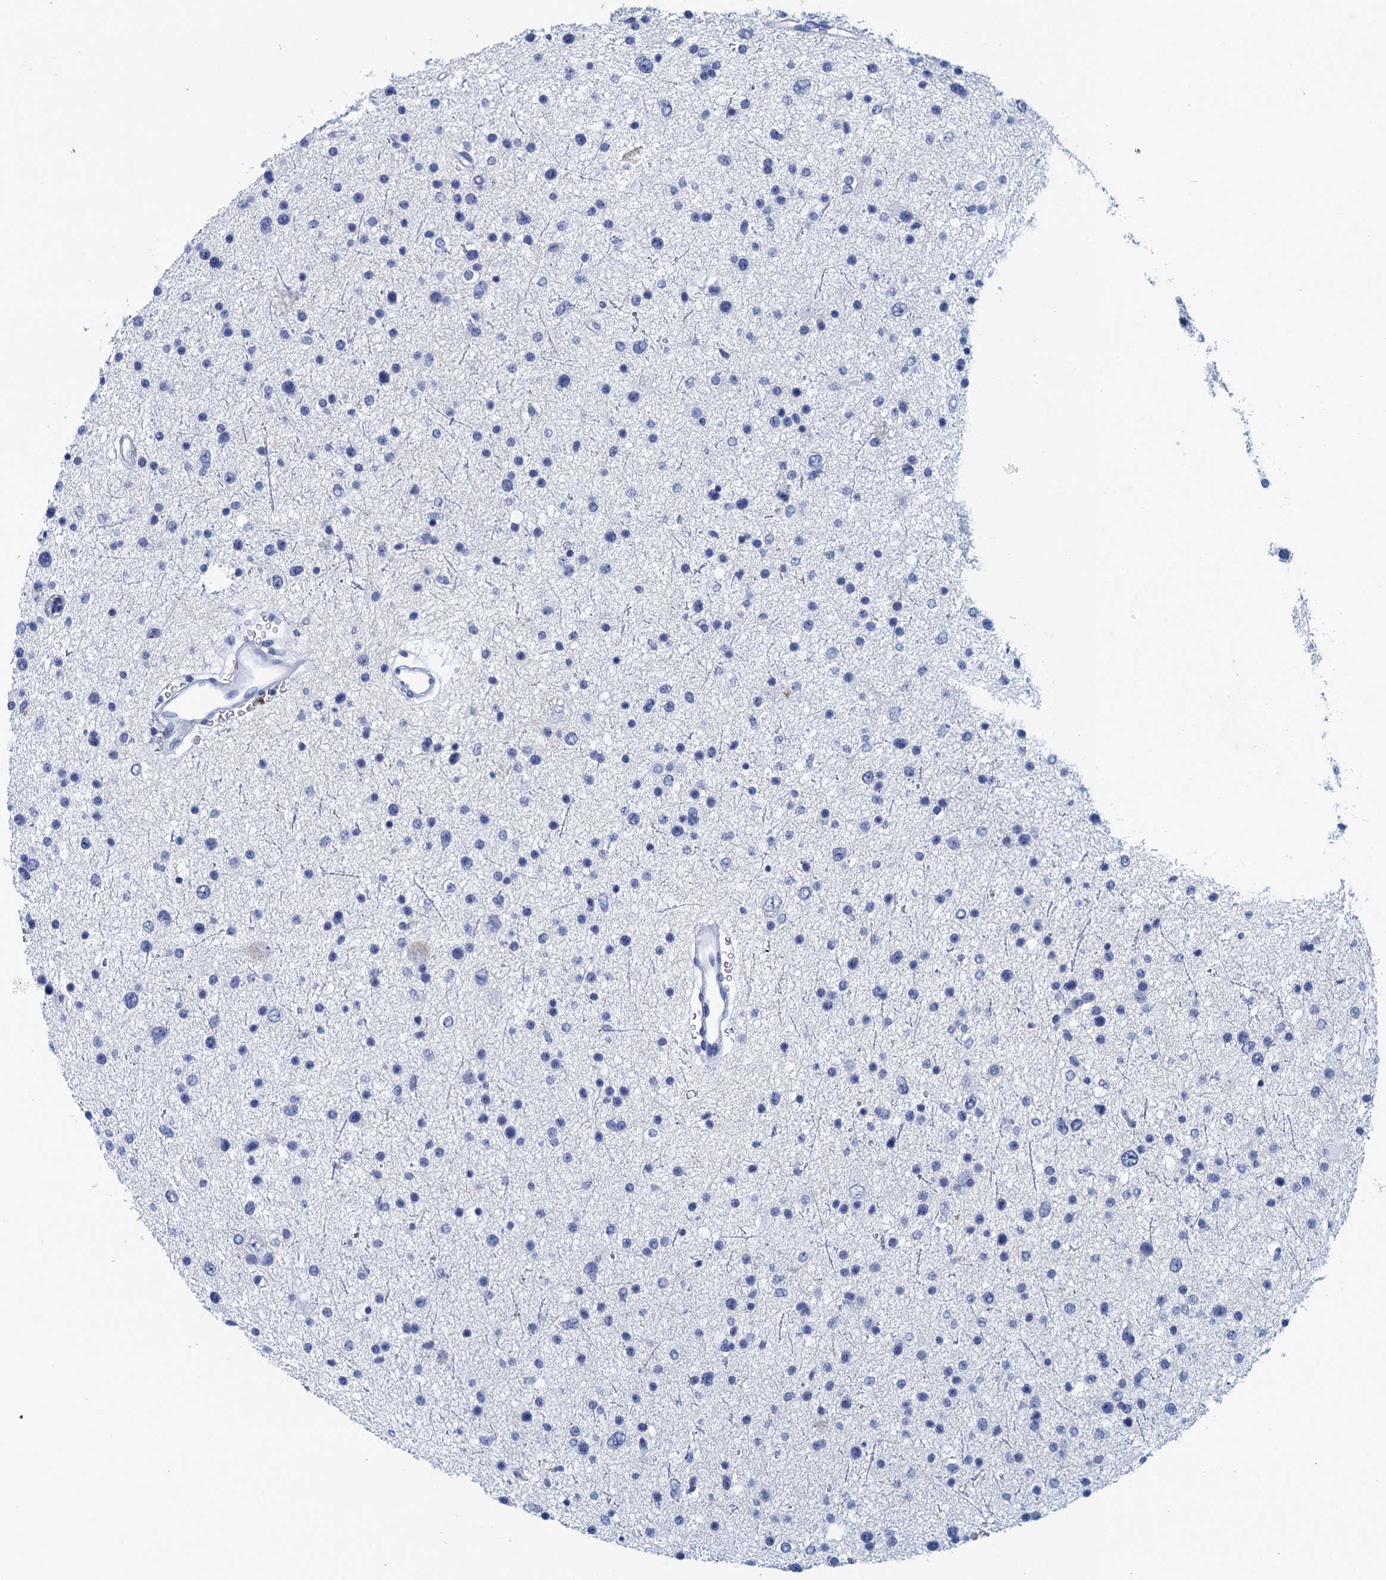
{"staining": {"intensity": "negative", "quantity": "none", "location": "none"}, "tissue": "glioma", "cell_type": "Tumor cells", "image_type": "cancer", "snomed": [{"axis": "morphology", "description": "Glioma, malignant, Low grade"}, {"axis": "topography", "description": "Brain"}], "caption": "Tumor cells are negative for protein expression in human glioma. The staining is performed using DAB (3,3'-diaminobenzidine) brown chromogen with nuclei counter-stained in using hematoxylin.", "gene": "CYP51A1", "patient": {"sex": "female", "age": 37}}